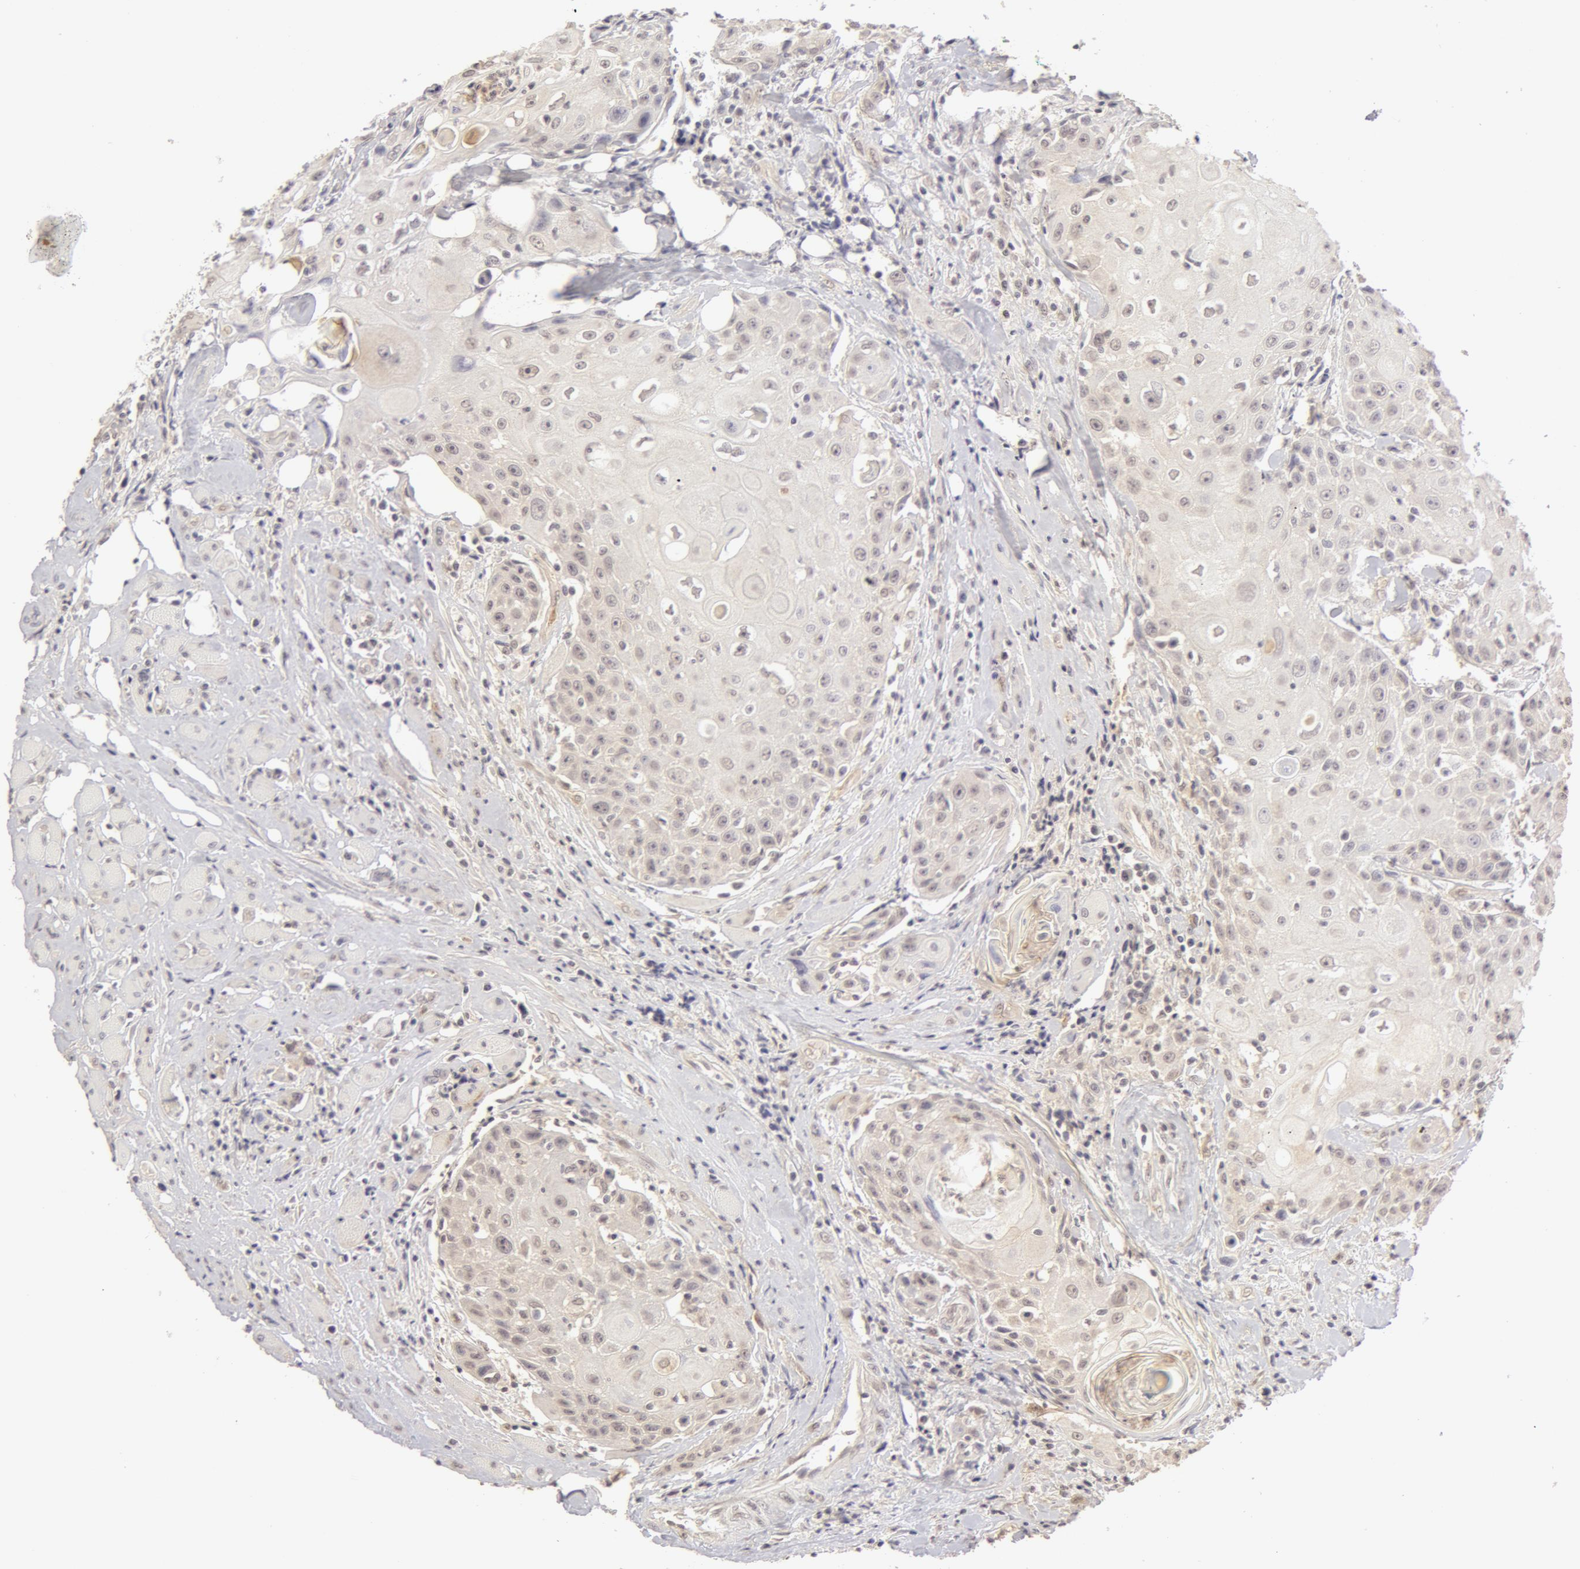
{"staining": {"intensity": "weak", "quantity": ">75%", "location": "cytoplasmic/membranous"}, "tissue": "head and neck cancer", "cell_type": "Tumor cells", "image_type": "cancer", "snomed": [{"axis": "morphology", "description": "Squamous cell carcinoma, NOS"}, {"axis": "topography", "description": "Oral tissue"}, {"axis": "topography", "description": "Head-Neck"}], "caption": "Head and neck squamous cell carcinoma stained with a protein marker reveals weak staining in tumor cells.", "gene": "ADAM10", "patient": {"sex": "female", "age": 82}}